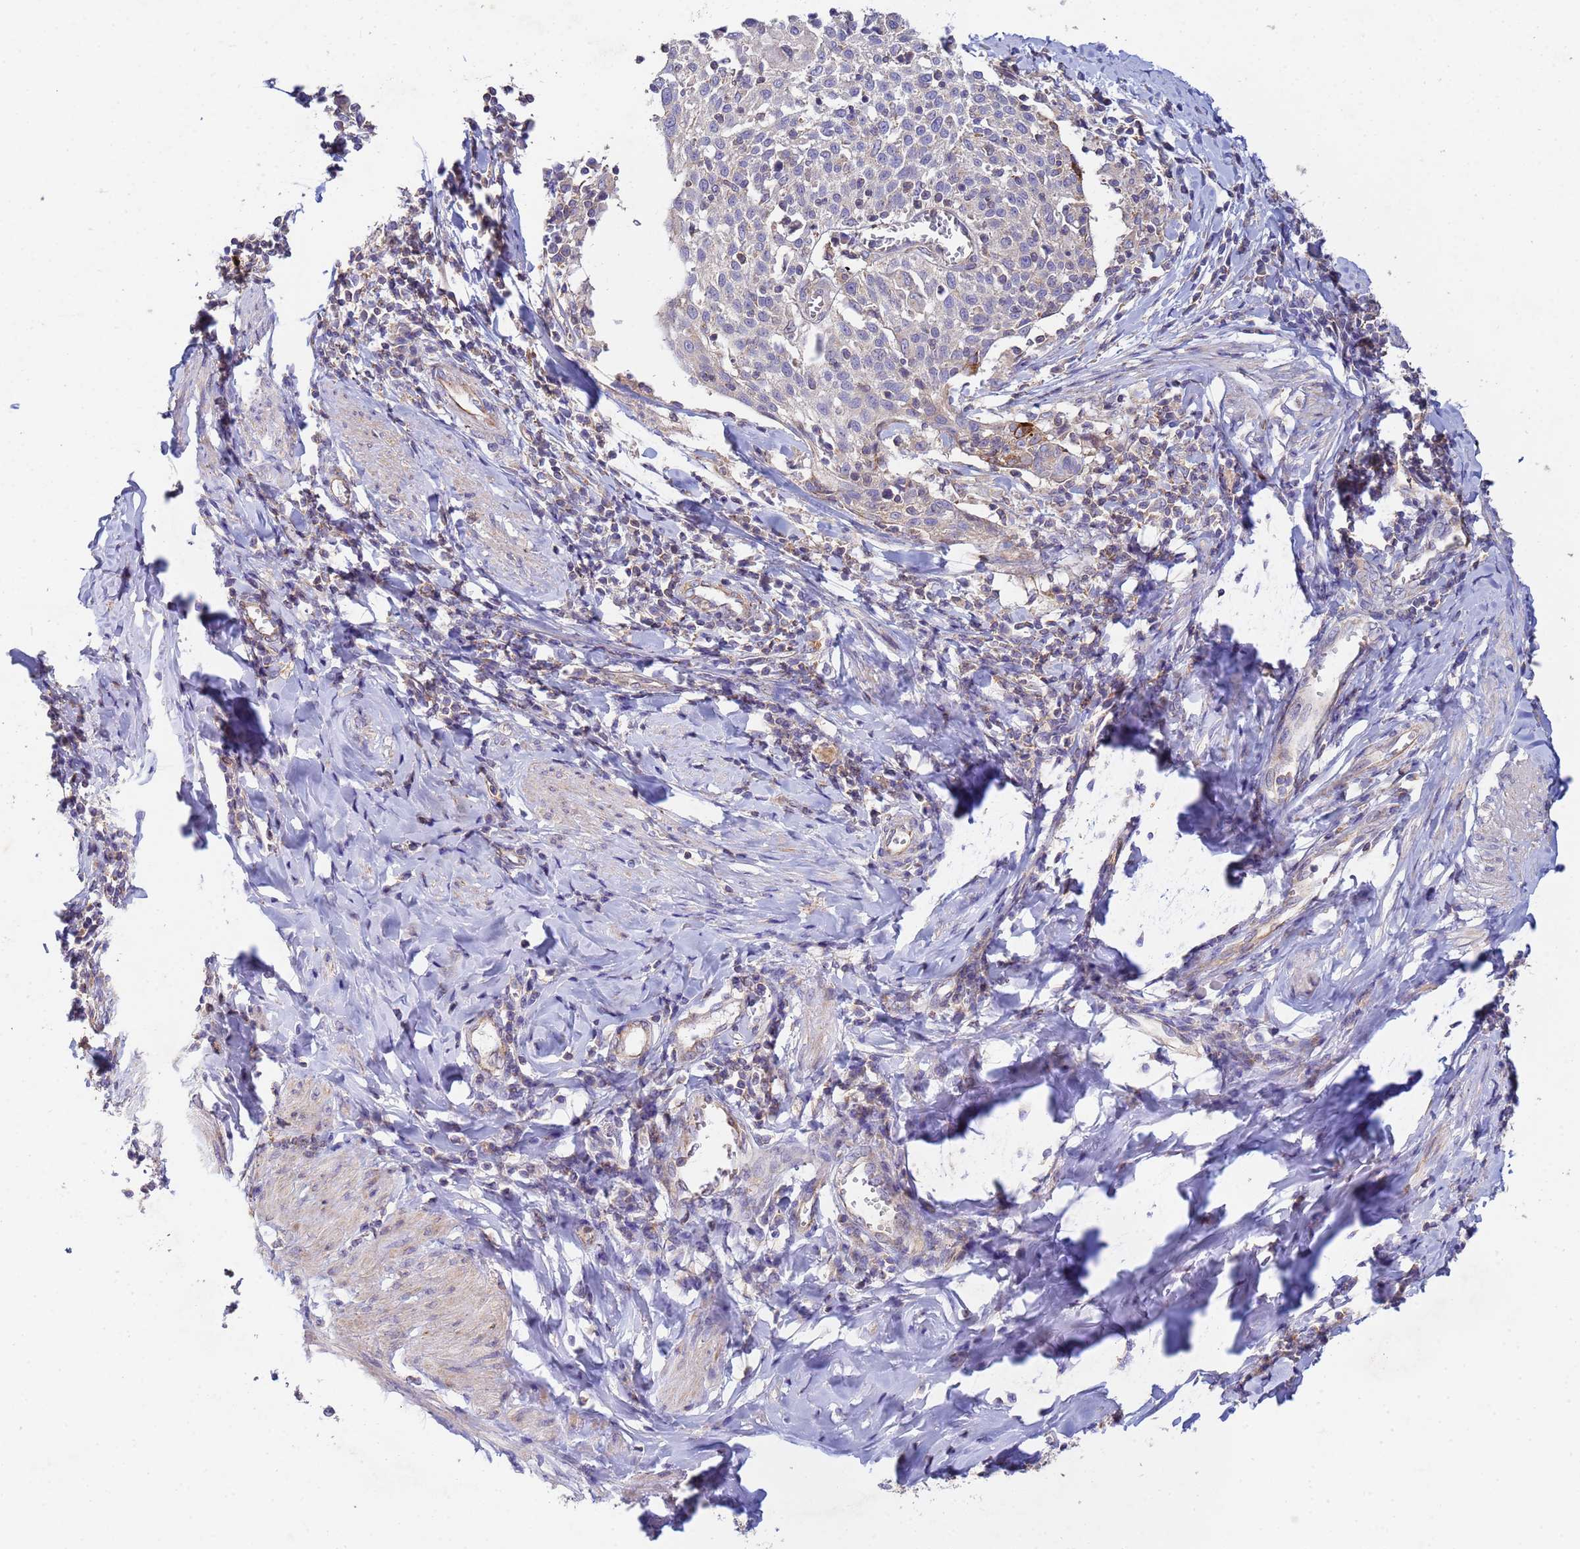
{"staining": {"intensity": "negative", "quantity": "none", "location": "none"}, "tissue": "cervical cancer", "cell_type": "Tumor cells", "image_type": "cancer", "snomed": [{"axis": "morphology", "description": "Squamous cell carcinoma, NOS"}, {"axis": "topography", "description": "Cervix"}], "caption": "IHC image of neoplastic tissue: cervical squamous cell carcinoma stained with DAB shows no significant protein expression in tumor cells. Brightfield microscopy of immunohistochemistry (IHC) stained with DAB (brown) and hematoxylin (blue), captured at high magnification.", "gene": "CDC34", "patient": {"sex": "female", "age": 52}}